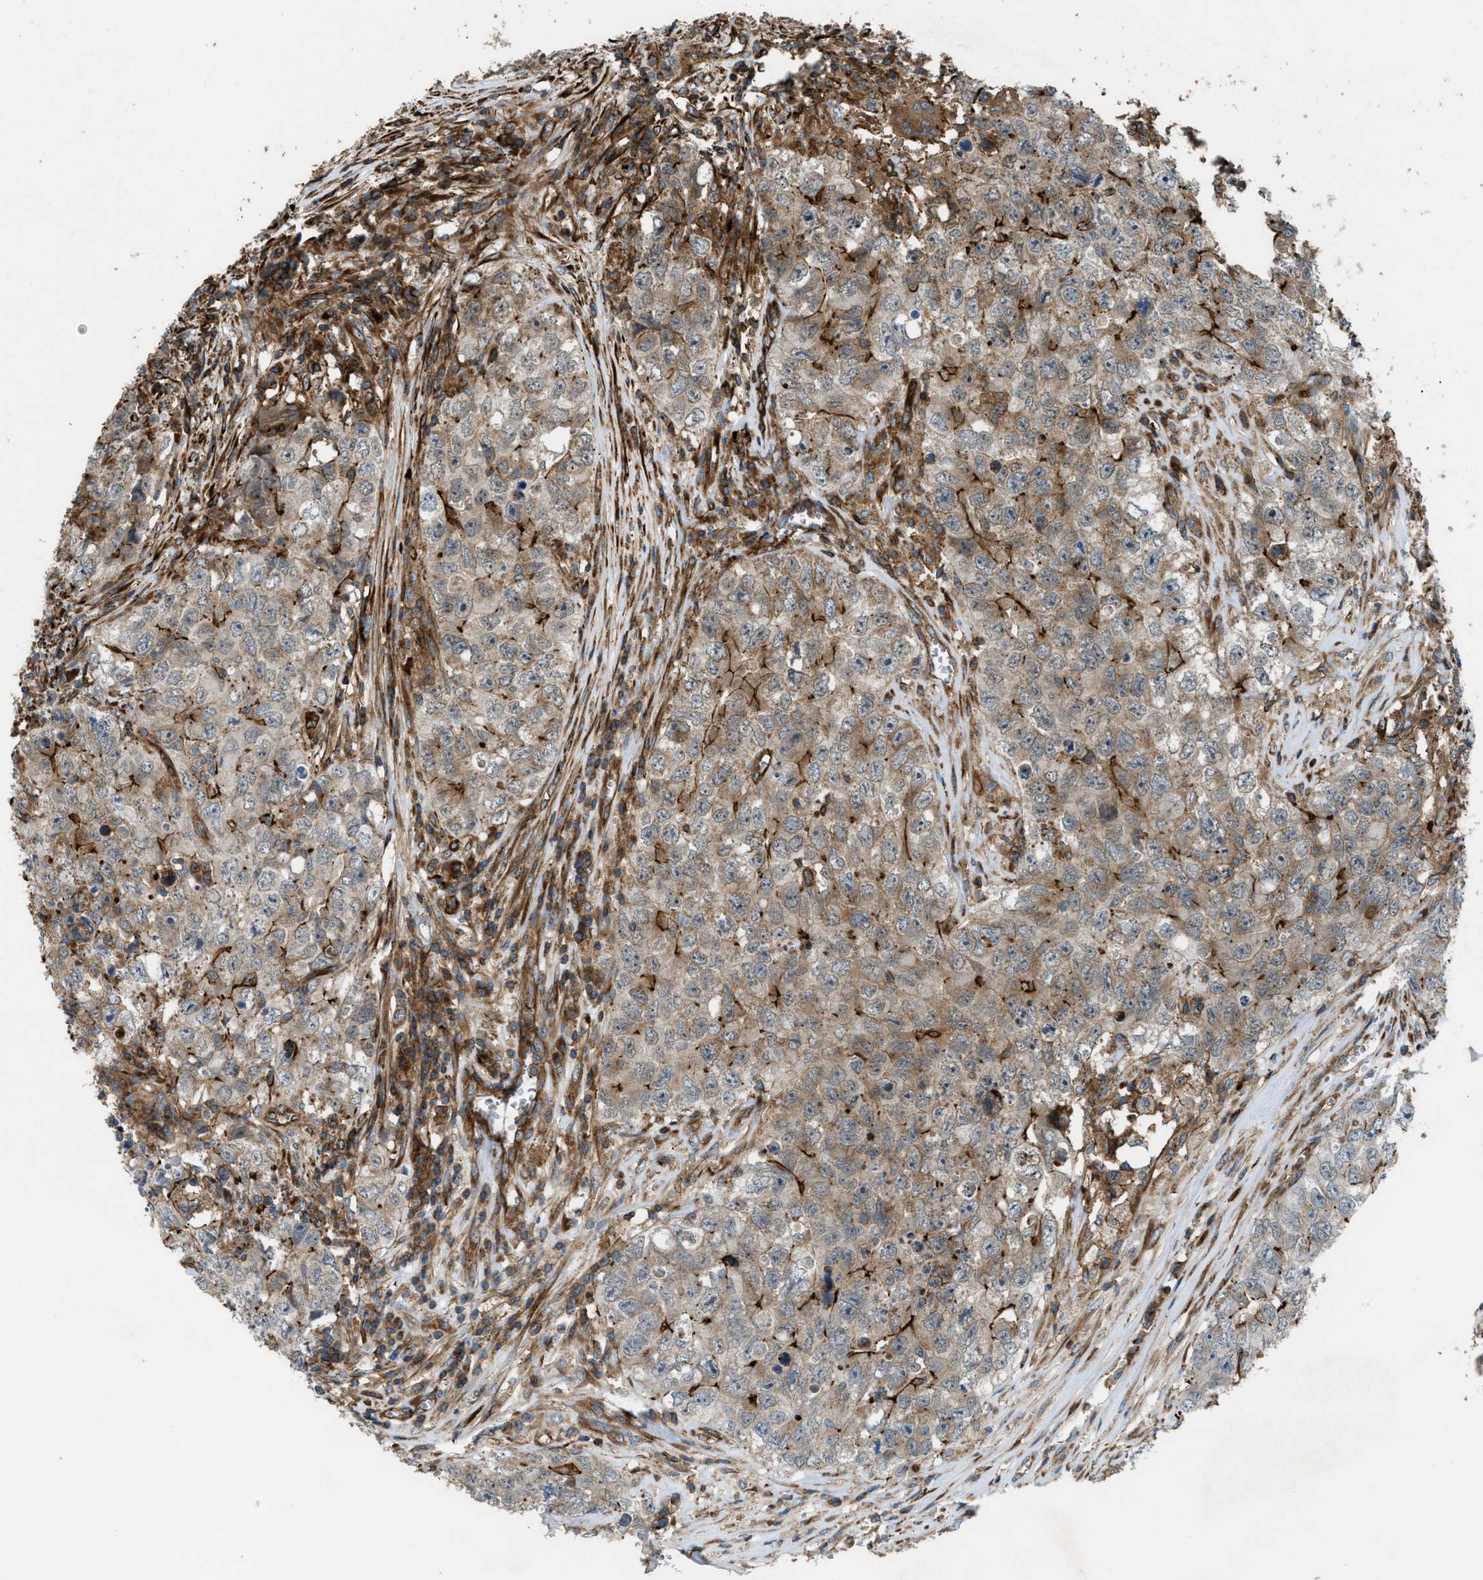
{"staining": {"intensity": "moderate", "quantity": "<25%", "location": "cytoplasmic/membranous"}, "tissue": "testis cancer", "cell_type": "Tumor cells", "image_type": "cancer", "snomed": [{"axis": "morphology", "description": "Seminoma, NOS"}, {"axis": "morphology", "description": "Carcinoma, Embryonal, NOS"}, {"axis": "topography", "description": "Testis"}], "caption": "A brown stain highlights moderate cytoplasmic/membranous staining of a protein in human seminoma (testis) tumor cells. (DAB IHC with brightfield microscopy, high magnification).", "gene": "EGLN1", "patient": {"sex": "male", "age": 43}}